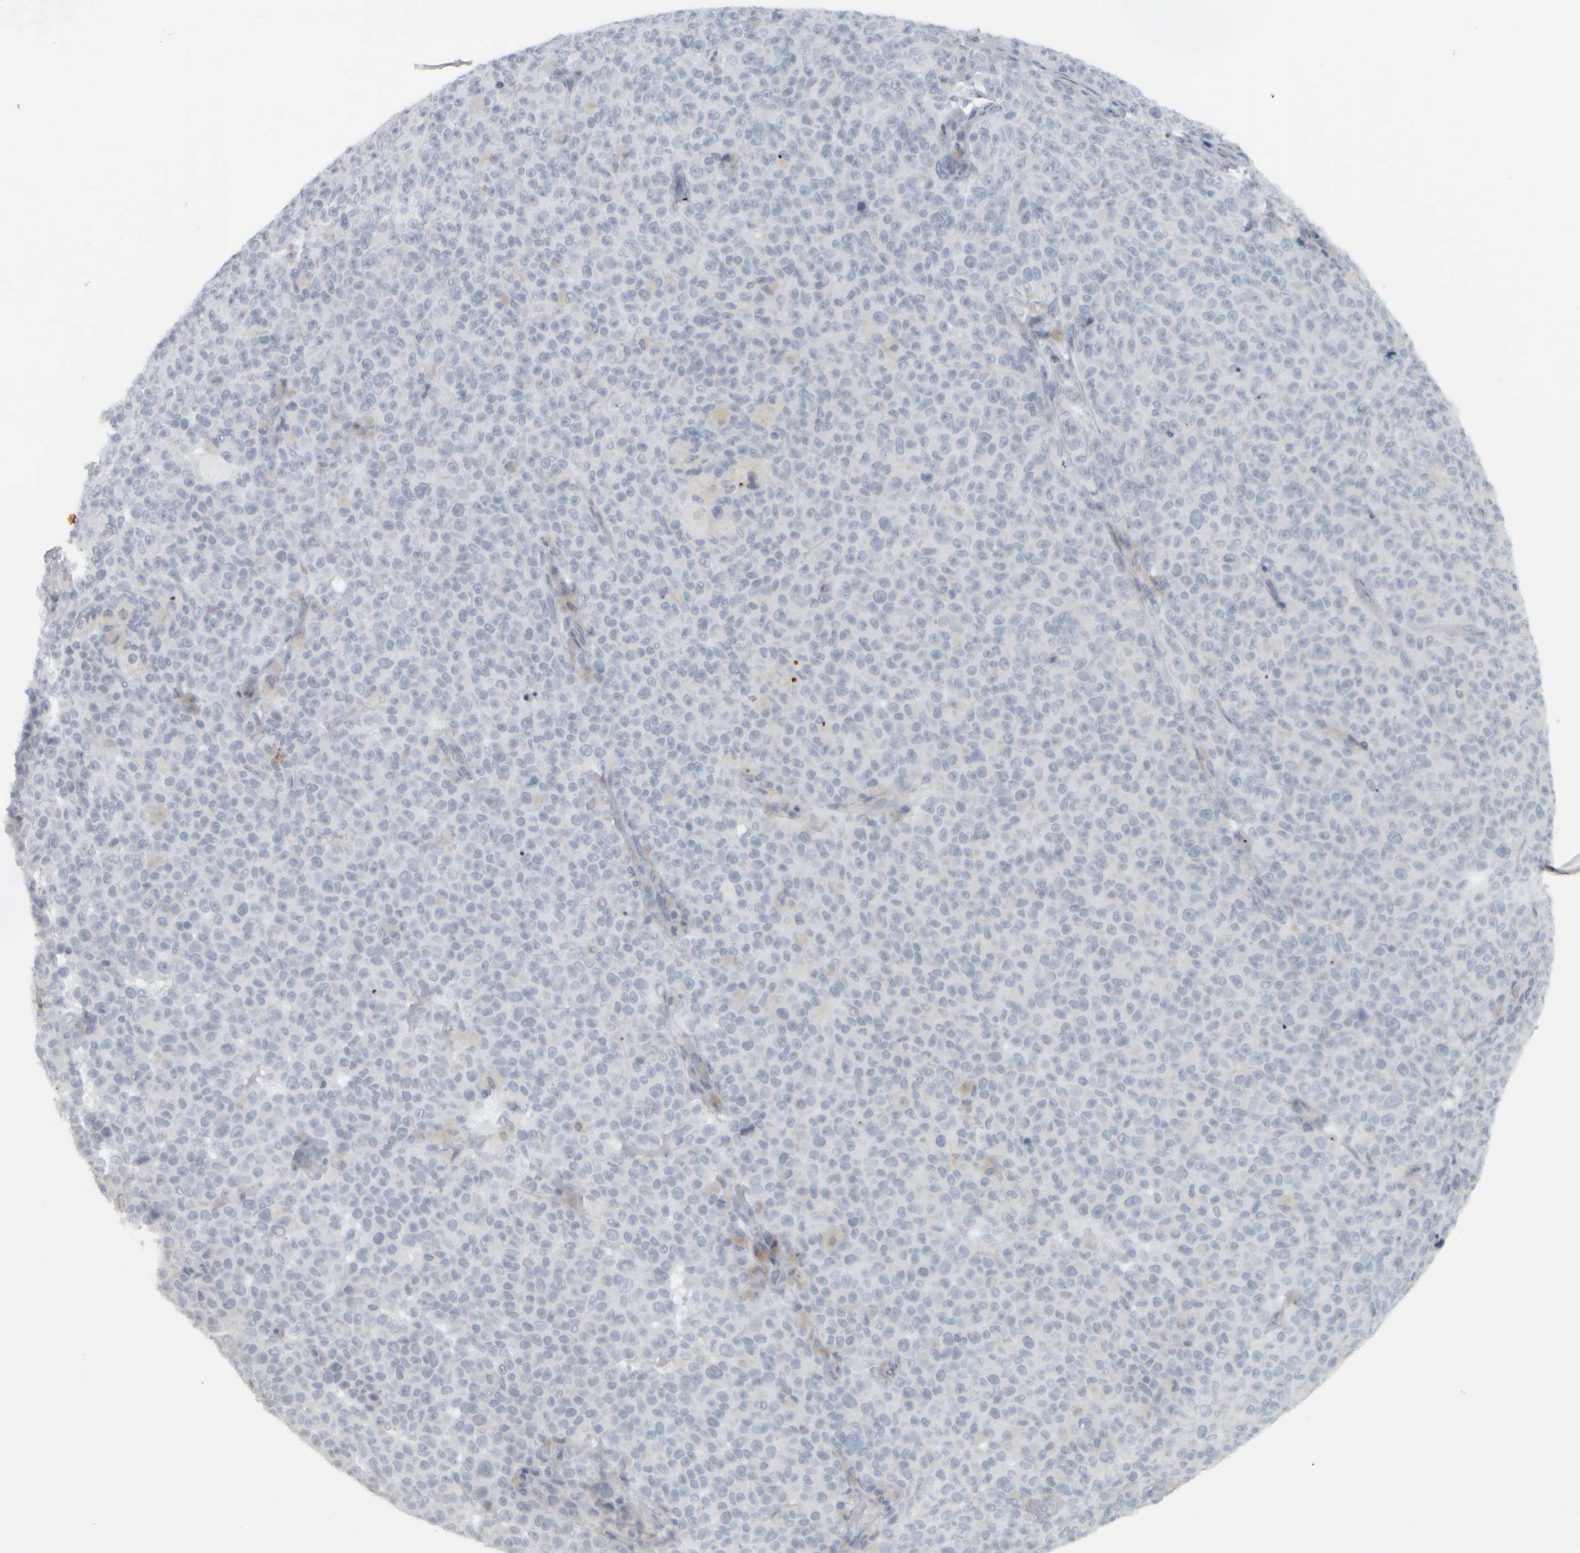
{"staining": {"intensity": "negative", "quantity": "none", "location": "none"}, "tissue": "melanoma", "cell_type": "Tumor cells", "image_type": "cancer", "snomed": [{"axis": "morphology", "description": "Malignant melanoma, NOS"}, {"axis": "topography", "description": "Skin"}], "caption": "There is no significant positivity in tumor cells of melanoma.", "gene": "NAPG", "patient": {"sex": "female", "age": 82}}